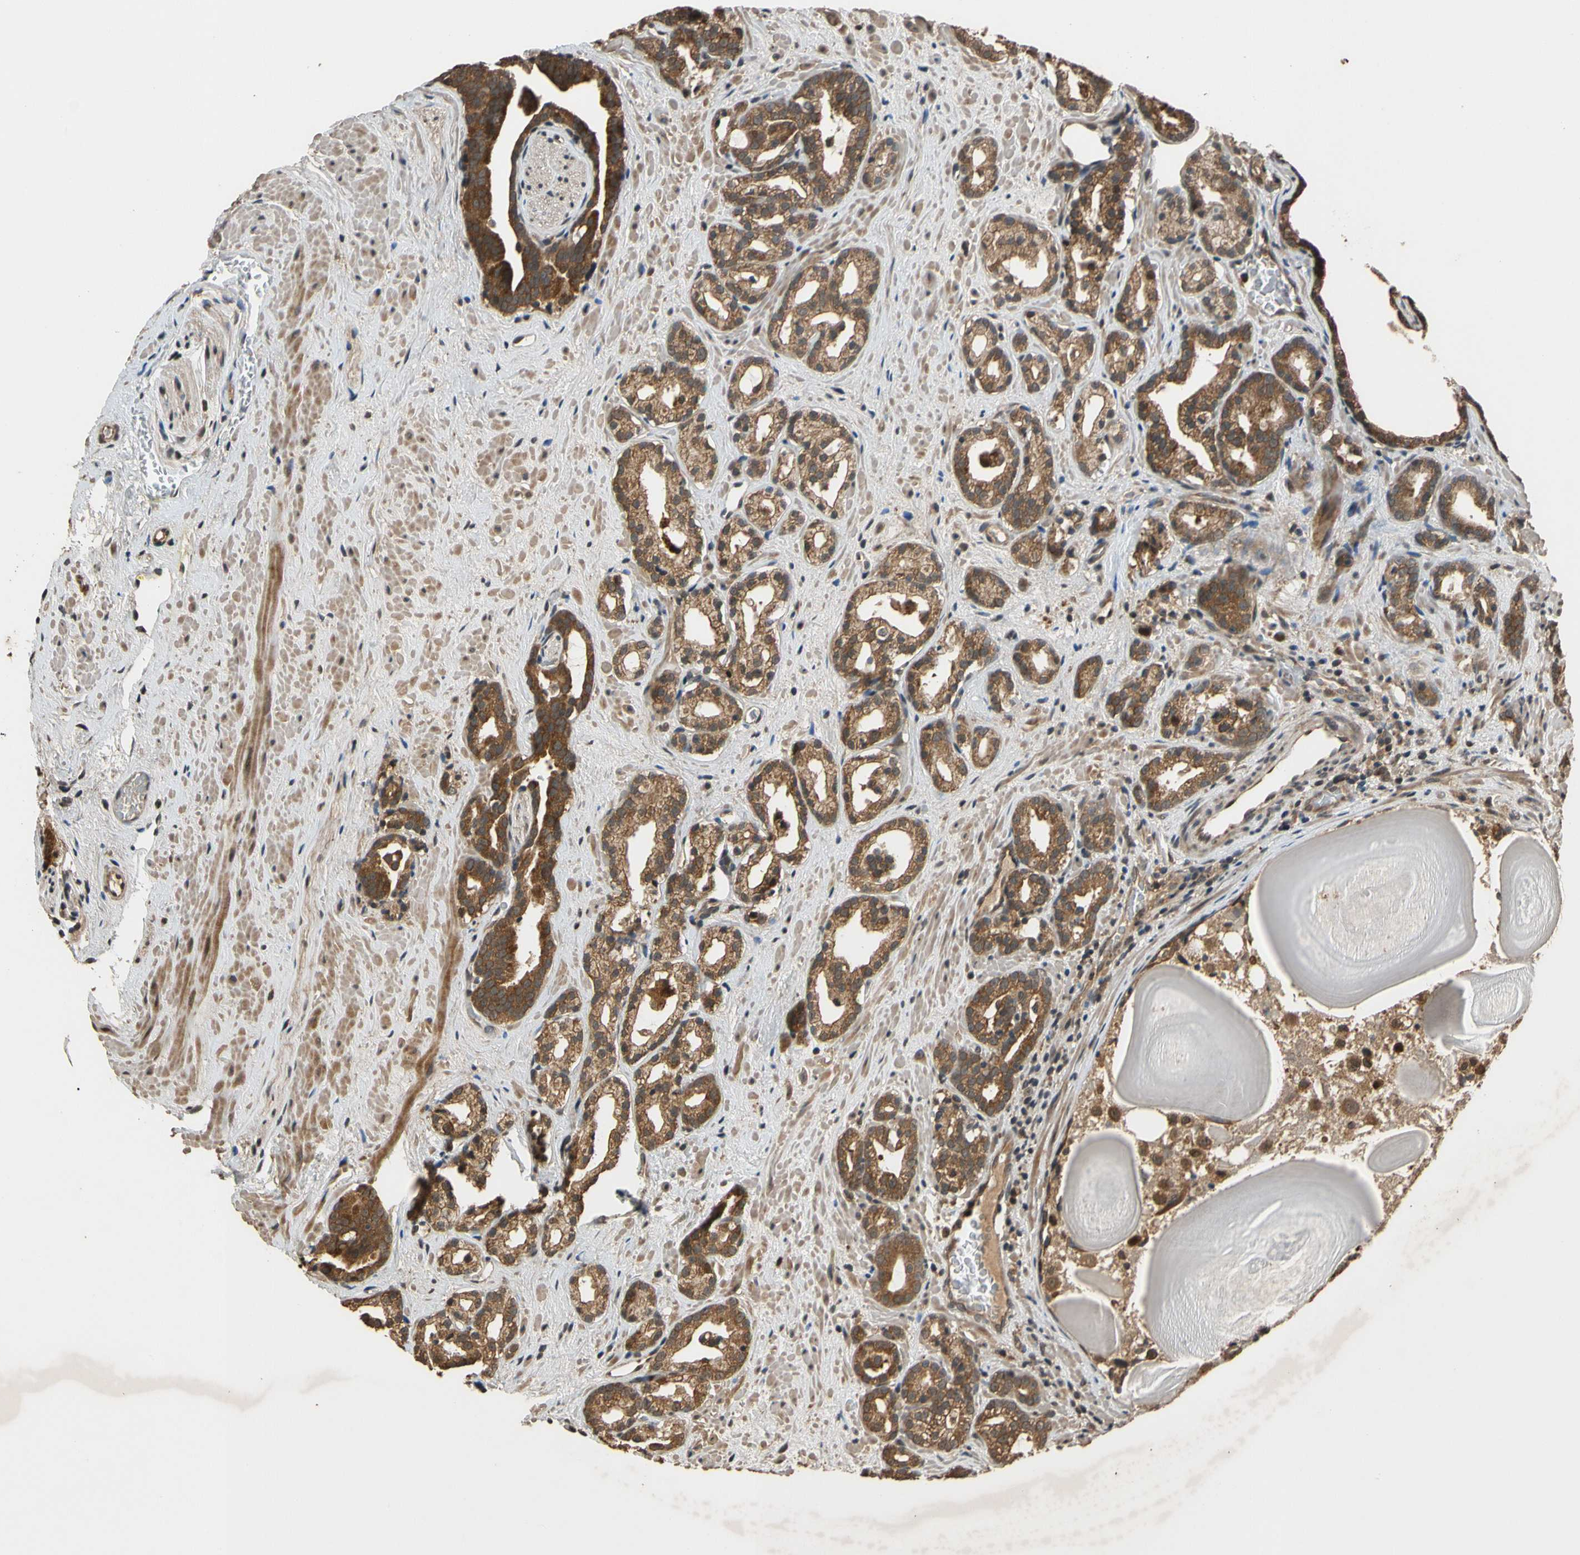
{"staining": {"intensity": "strong", "quantity": ">75%", "location": "cytoplasmic/membranous"}, "tissue": "prostate cancer", "cell_type": "Tumor cells", "image_type": "cancer", "snomed": [{"axis": "morphology", "description": "Adenocarcinoma, Low grade"}, {"axis": "topography", "description": "Prostate"}], "caption": "Prostate cancer (low-grade adenocarcinoma) stained for a protein (brown) reveals strong cytoplasmic/membranous positive expression in approximately >75% of tumor cells.", "gene": "TMEM230", "patient": {"sex": "male", "age": 63}}